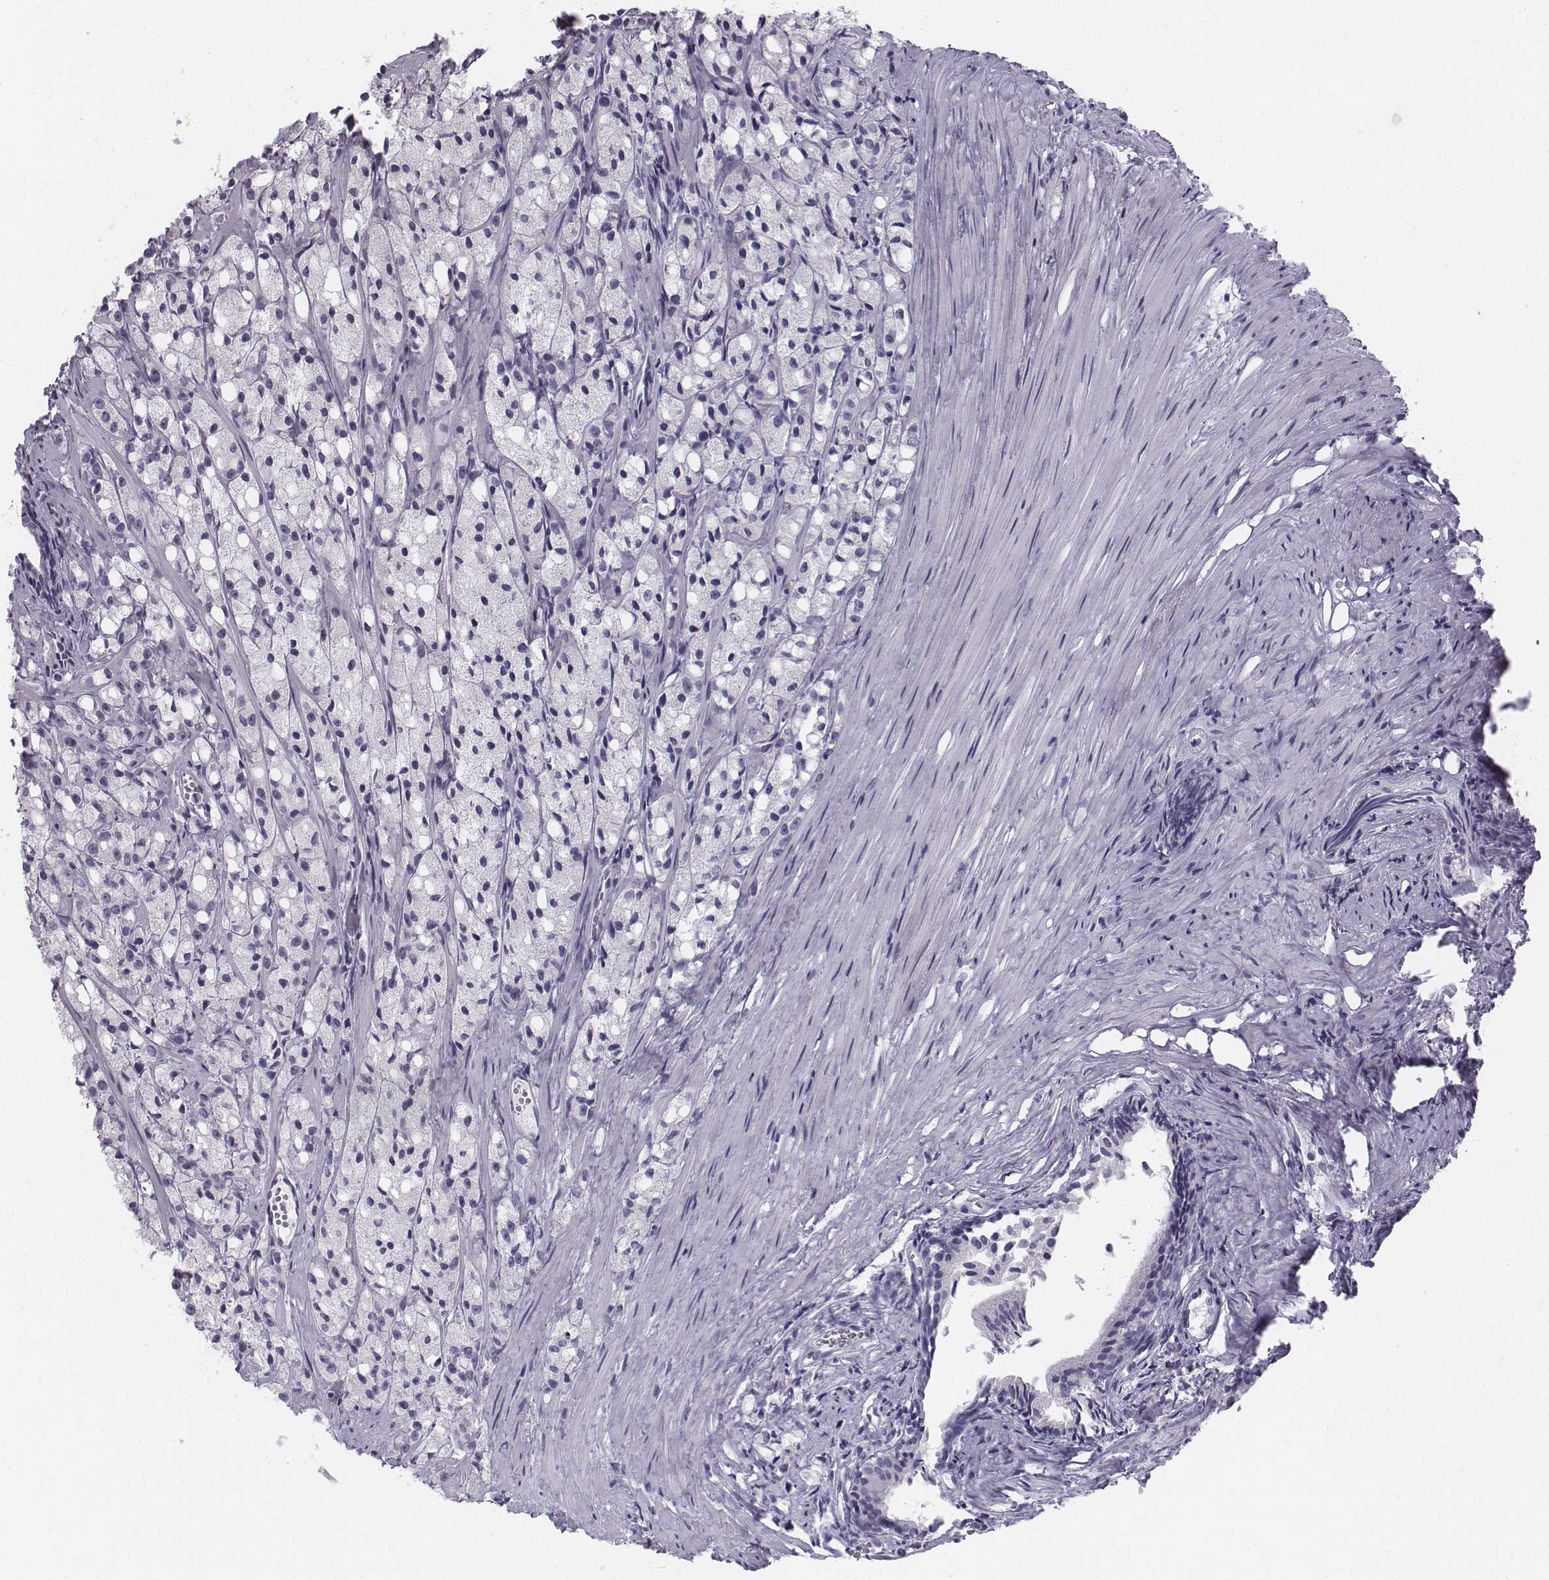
{"staining": {"intensity": "negative", "quantity": "none", "location": "none"}, "tissue": "prostate cancer", "cell_type": "Tumor cells", "image_type": "cancer", "snomed": [{"axis": "morphology", "description": "Adenocarcinoma, High grade"}, {"axis": "topography", "description": "Prostate"}], "caption": "This is an immunohistochemistry (IHC) histopathology image of prostate cancer. There is no positivity in tumor cells.", "gene": "PENK", "patient": {"sex": "male", "age": 75}}